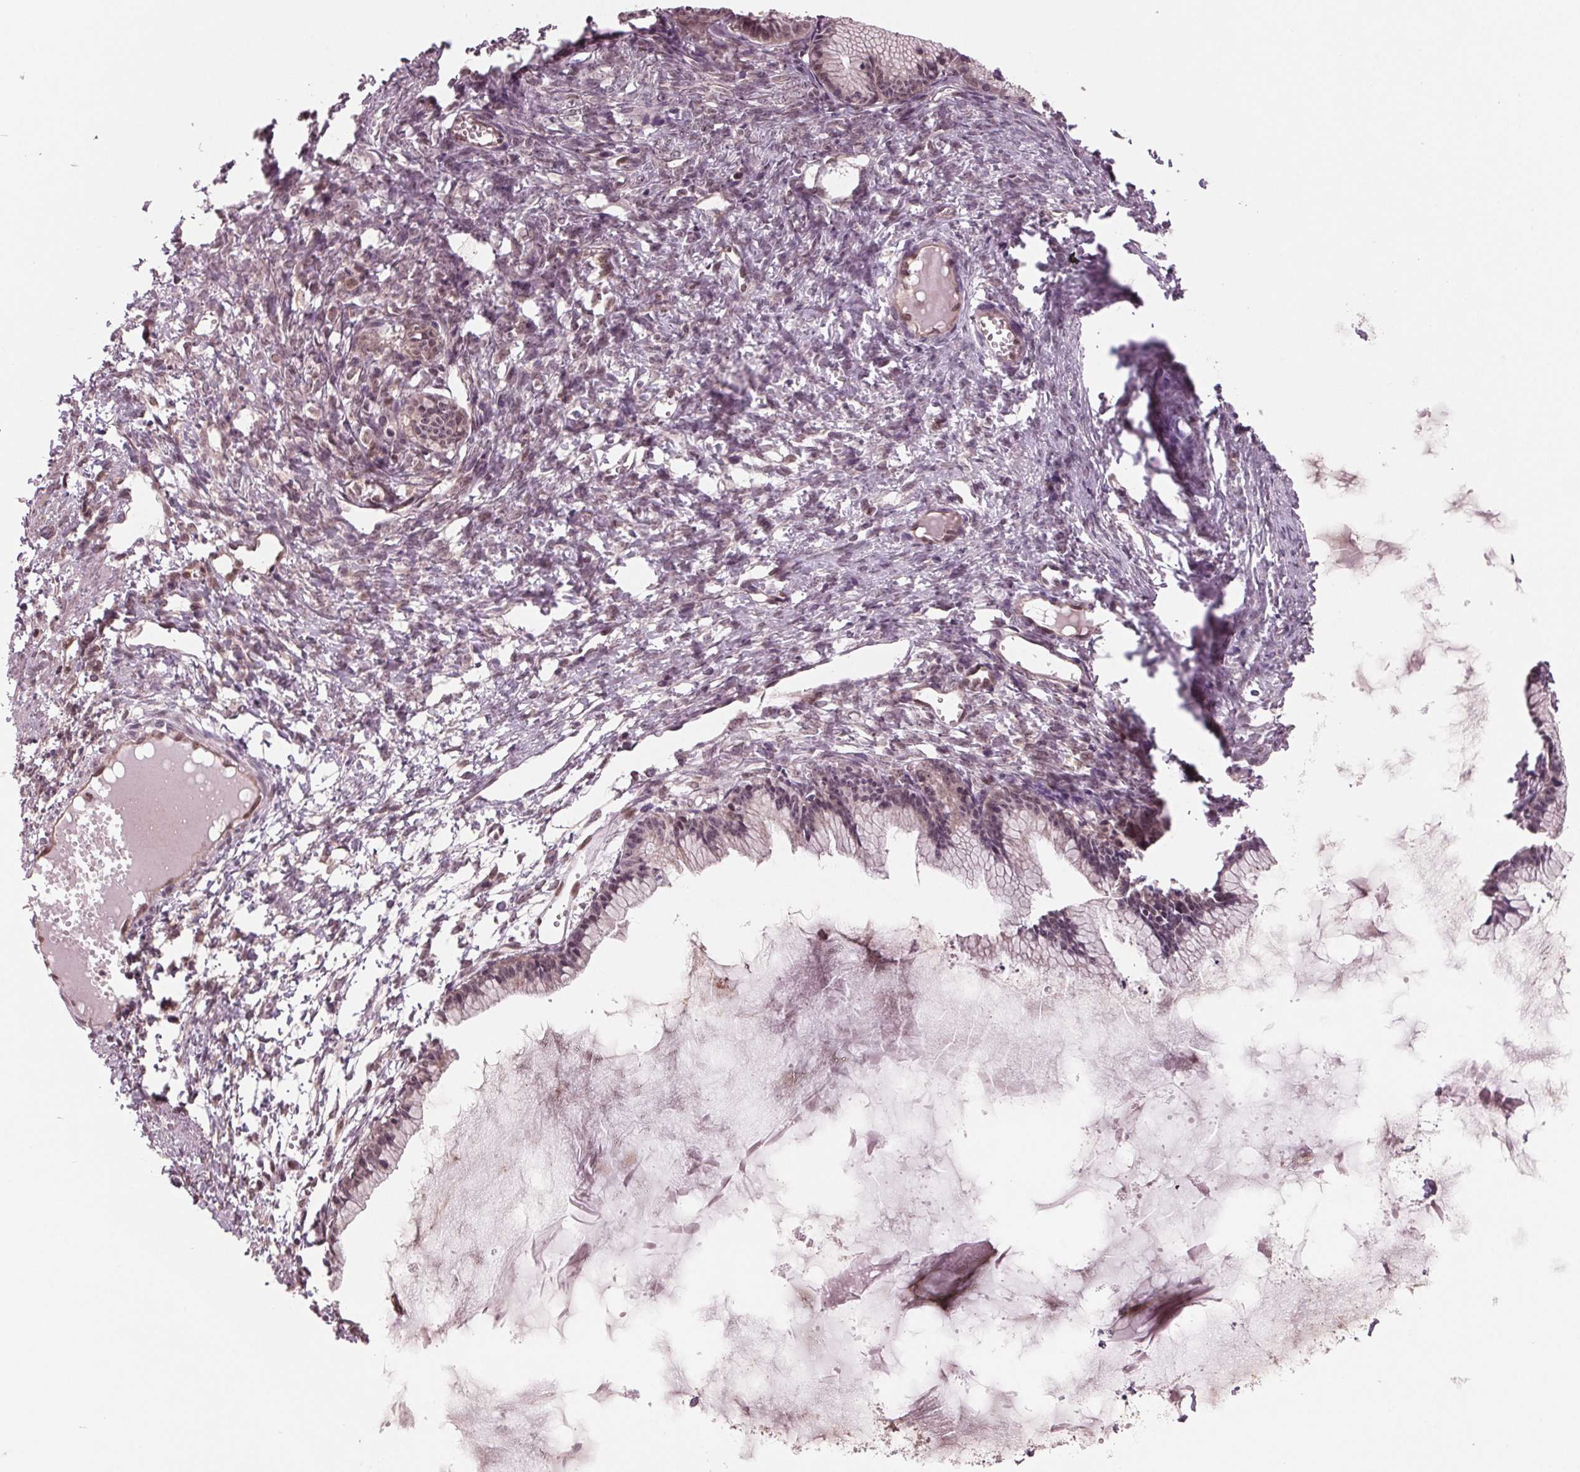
{"staining": {"intensity": "negative", "quantity": "none", "location": "none"}, "tissue": "ovarian cancer", "cell_type": "Tumor cells", "image_type": "cancer", "snomed": [{"axis": "morphology", "description": "Cystadenocarcinoma, mucinous, NOS"}, {"axis": "topography", "description": "Ovary"}], "caption": "An image of human ovarian cancer is negative for staining in tumor cells.", "gene": "STAT3", "patient": {"sex": "female", "age": 41}}